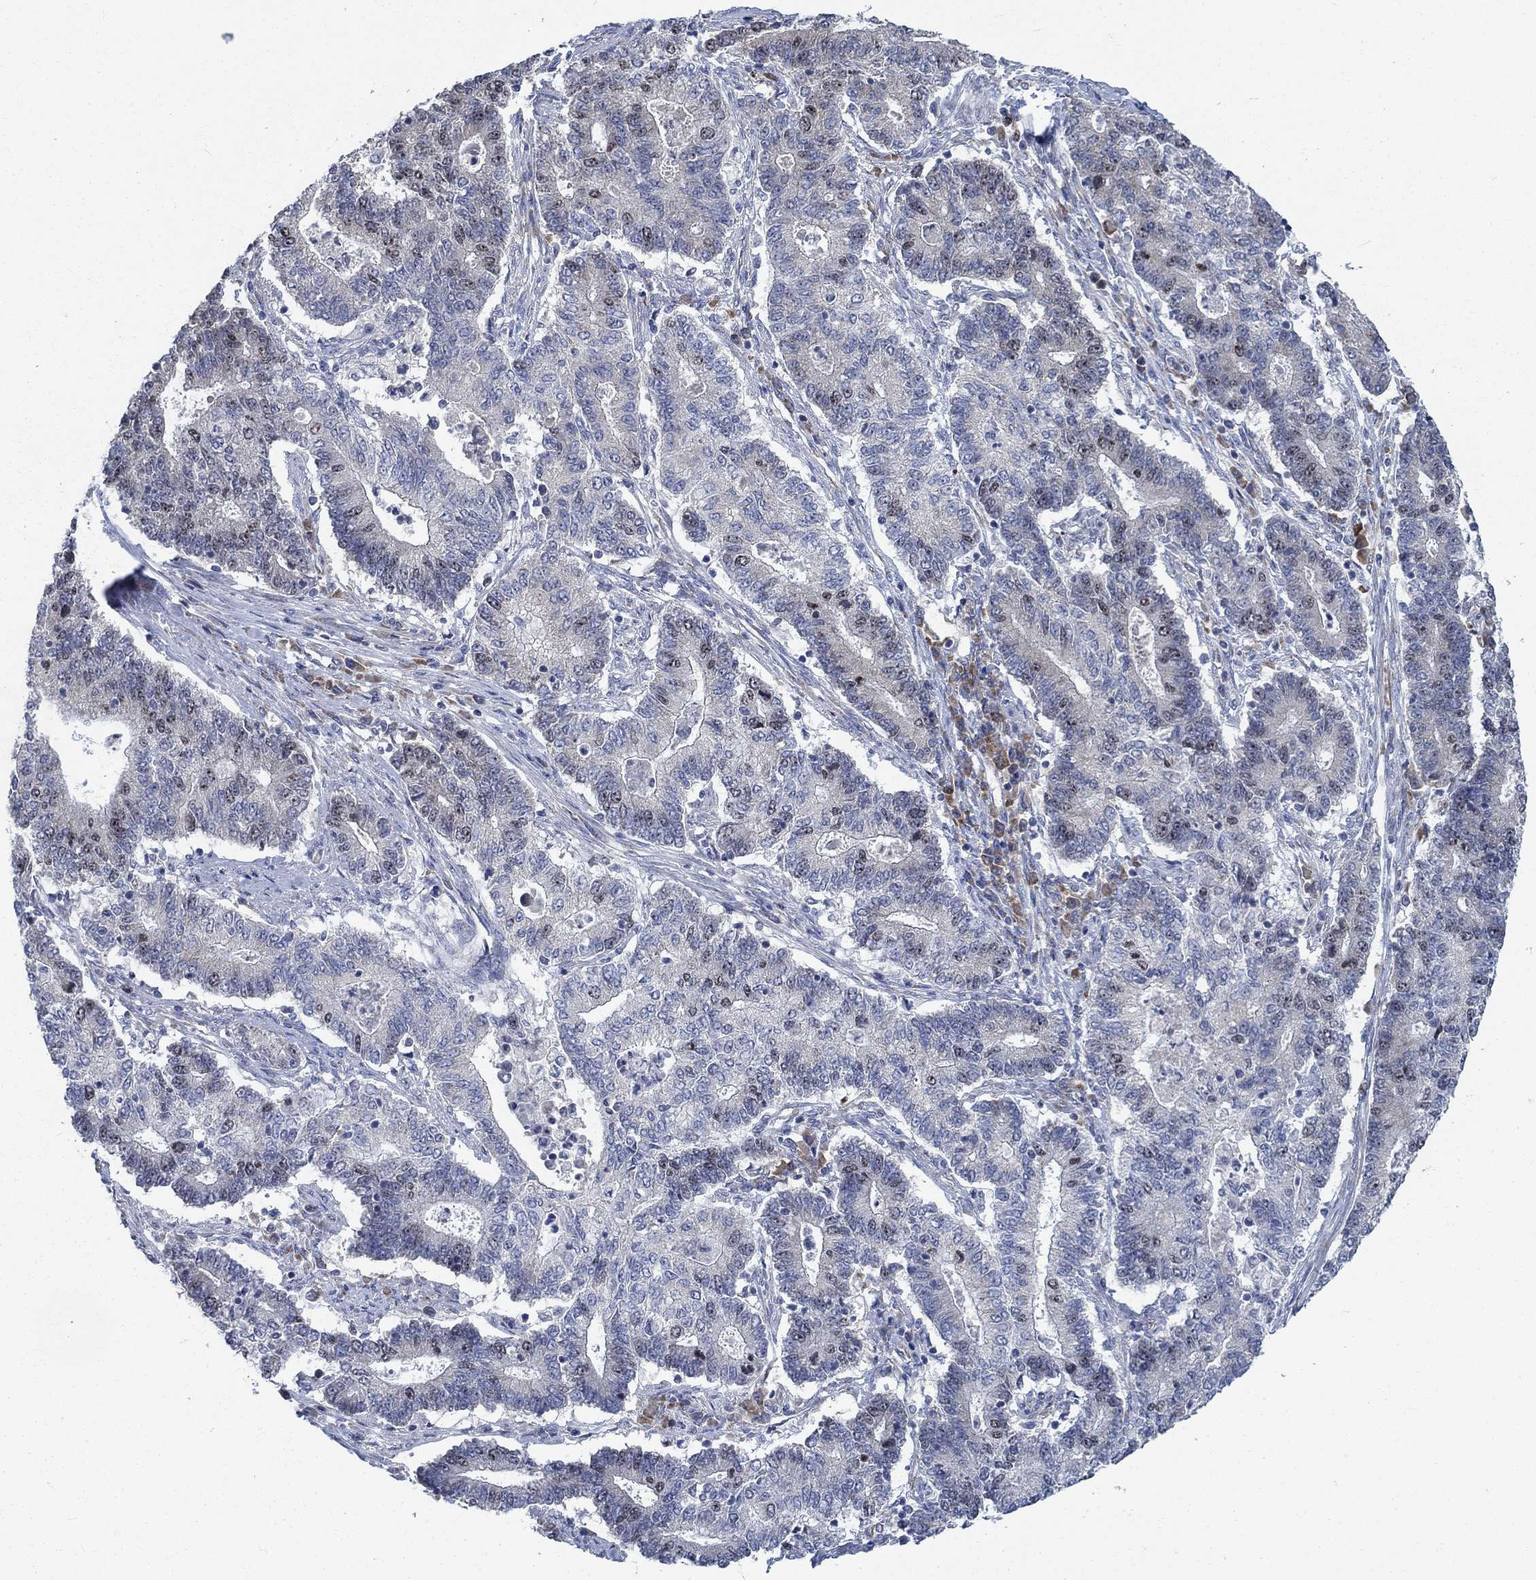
{"staining": {"intensity": "weak", "quantity": "<25%", "location": "cytoplasmic/membranous"}, "tissue": "endometrial cancer", "cell_type": "Tumor cells", "image_type": "cancer", "snomed": [{"axis": "morphology", "description": "Adenocarcinoma, NOS"}, {"axis": "topography", "description": "Uterus"}, {"axis": "topography", "description": "Endometrium"}], "caption": "IHC of endometrial cancer reveals no expression in tumor cells.", "gene": "MMP24", "patient": {"sex": "female", "age": 54}}